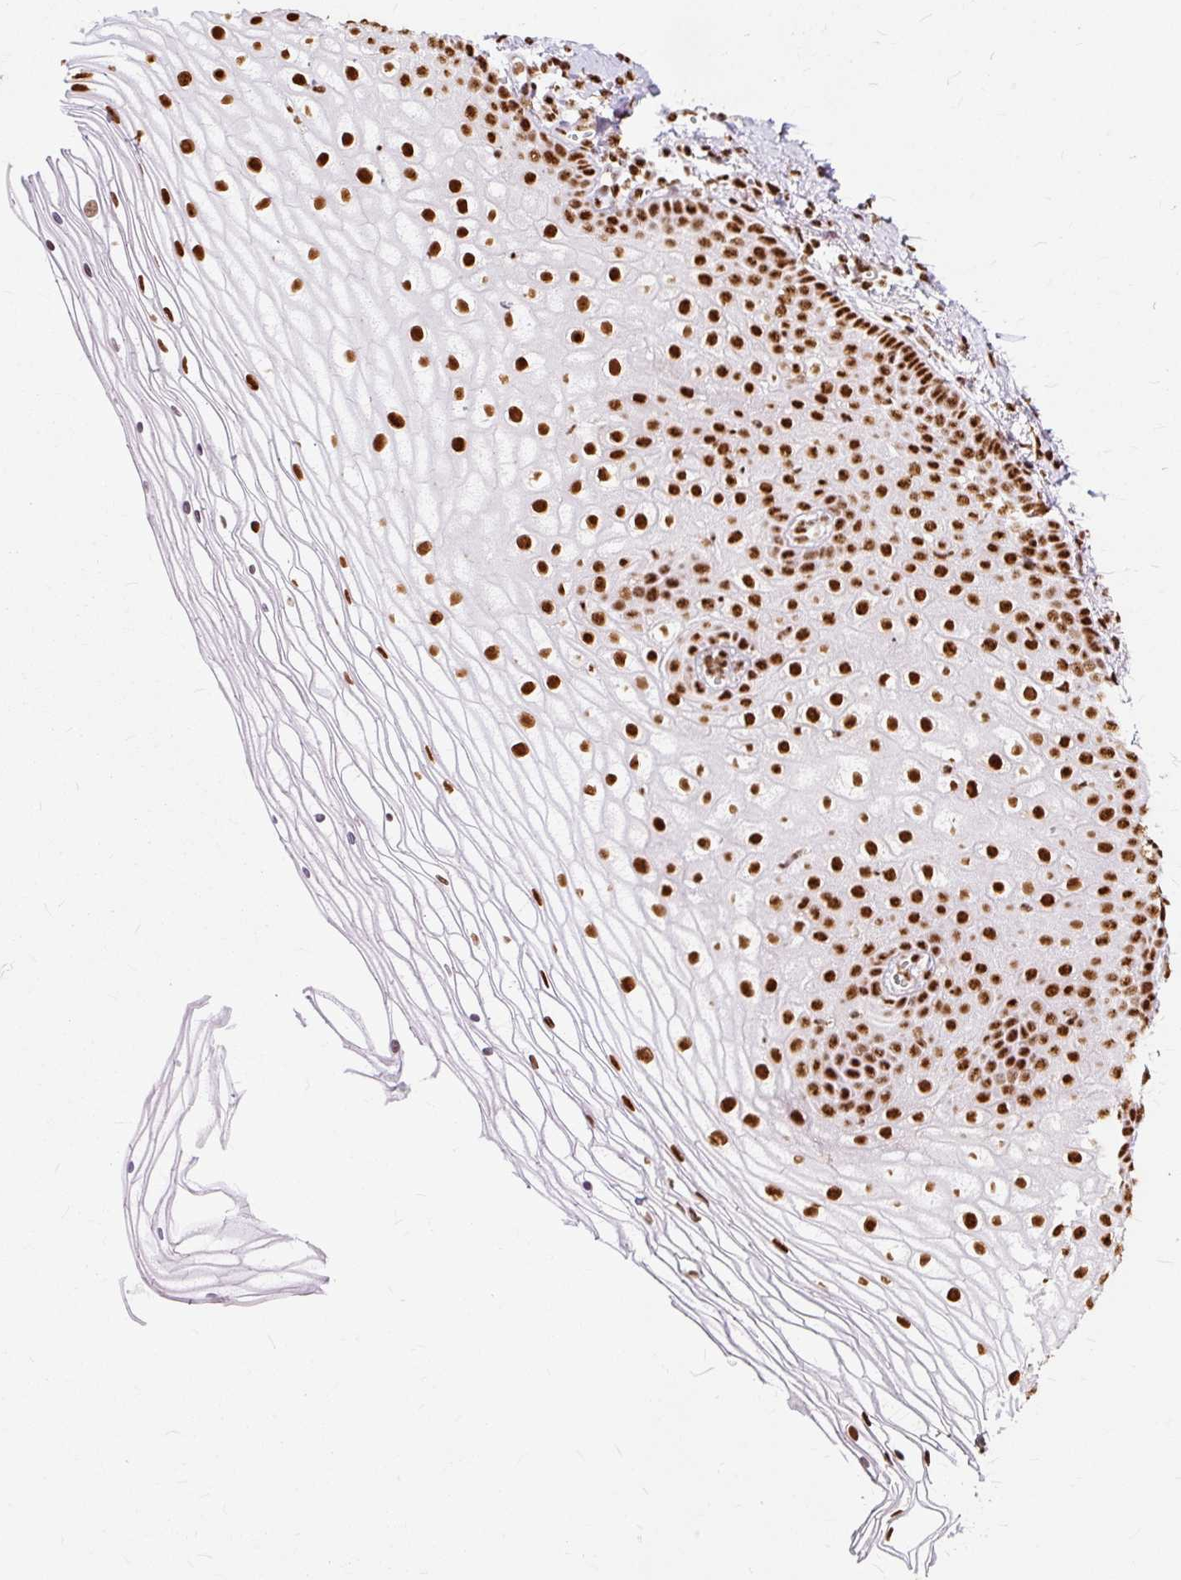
{"staining": {"intensity": "strong", "quantity": ">75%", "location": "nuclear"}, "tissue": "vagina", "cell_type": "Squamous epithelial cells", "image_type": "normal", "snomed": [{"axis": "morphology", "description": "Normal tissue, NOS"}, {"axis": "topography", "description": "Vagina"}], "caption": "Squamous epithelial cells exhibit high levels of strong nuclear staining in about >75% of cells in normal vagina. Using DAB (3,3'-diaminobenzidine) (brown) and hematoxylin (blue) stains, captured at high magnification using brightfield microscopy.", "gene": "XRCC6", "patient": {"sex": "female", "age": 56}}